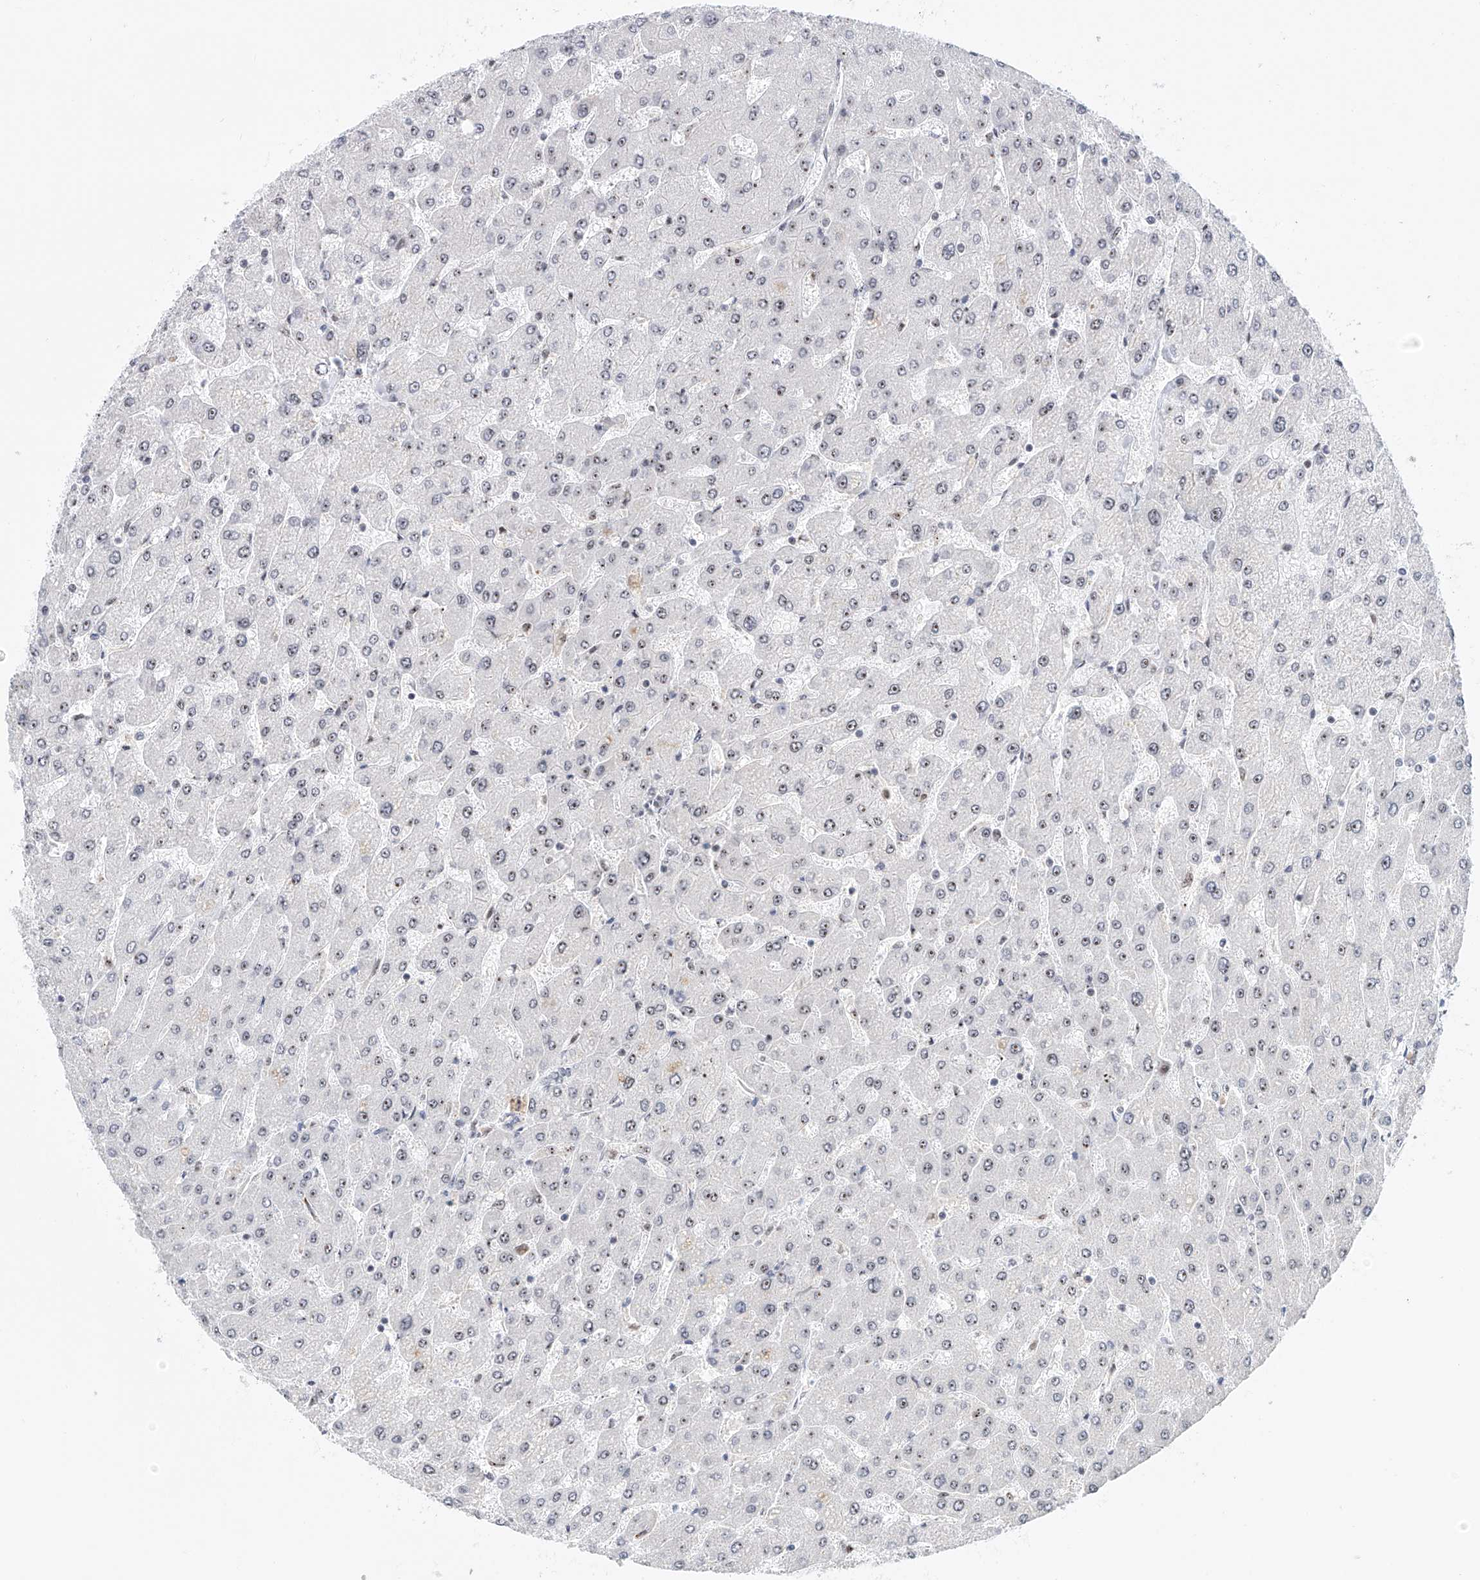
{"staining": {"intensity": "negative", "quantity": "none", "location": "none"}, "tissue": "liver", "cell_type": "Cholangiocytes", "image_type": "normal", "snomed": [{"axis": "morphology", "description": "Normal tissue, NOS"}, {"axis": "topography", "description": "Liver"}], "caption": "DAB immunohistochemical staining of unremarkable human liver demonstrates no significant staining in cholangiocytes.", "gene": "PRUNE2", "patient": {"sex": "male", "age": 55}}